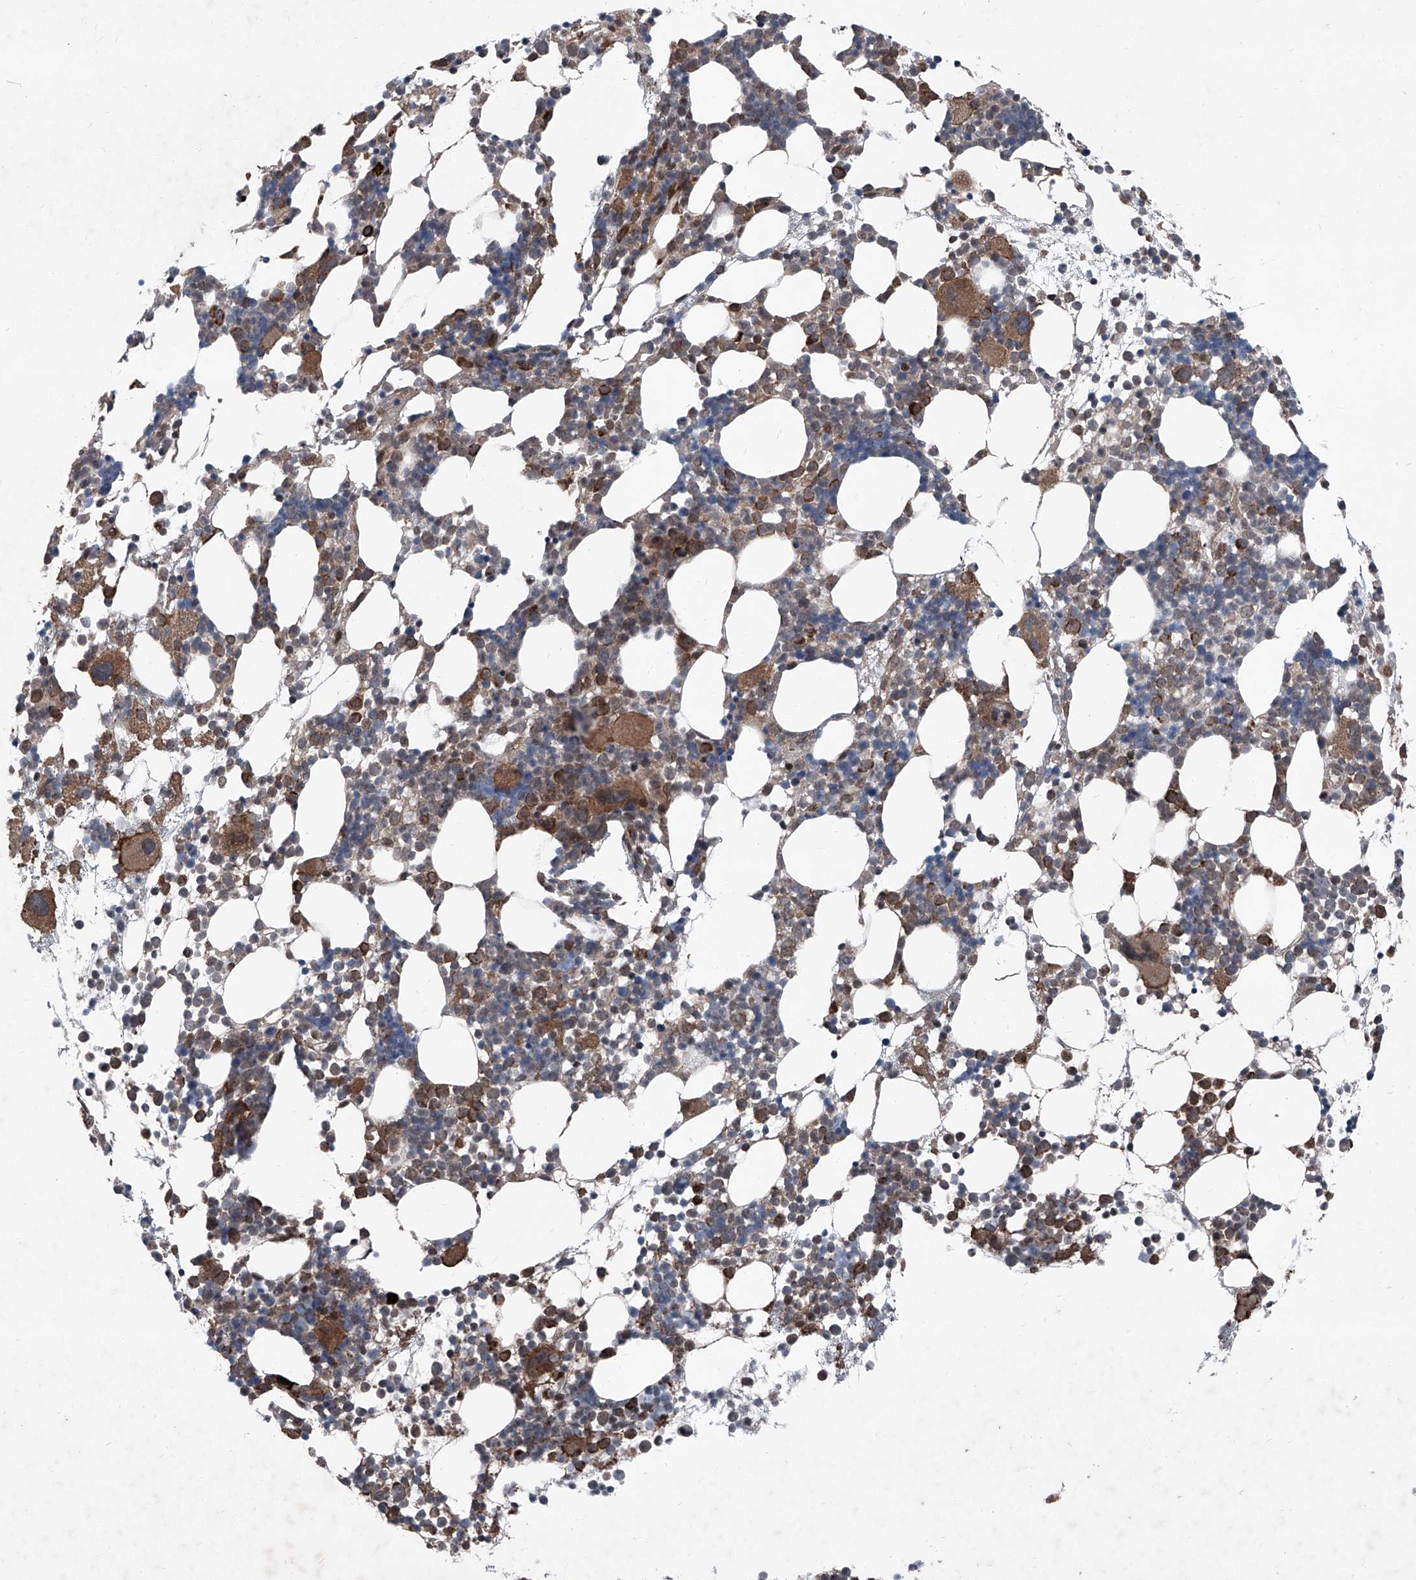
{"staining": {"intensity": "moderate", "quantity": "25%-75%", "location": "cytoplasmic/membranous"}, "tissue": "bone marrow", "cell_type": "Hematopoietic cells", "image_type": "normal", "snomed": [{"axis": "morphology", "description": "Normal tissue, NOS"}, {"axis": "topography", "description": "Bone marrow"}], "caption": "Protein staining of unremarkable bone marrow displays moderate cytoplasmic/membranous expression in about 25%-75% of hematopoietic cells.", "gene": "COA7", "patient": {"sex": "female", "age": 57}}